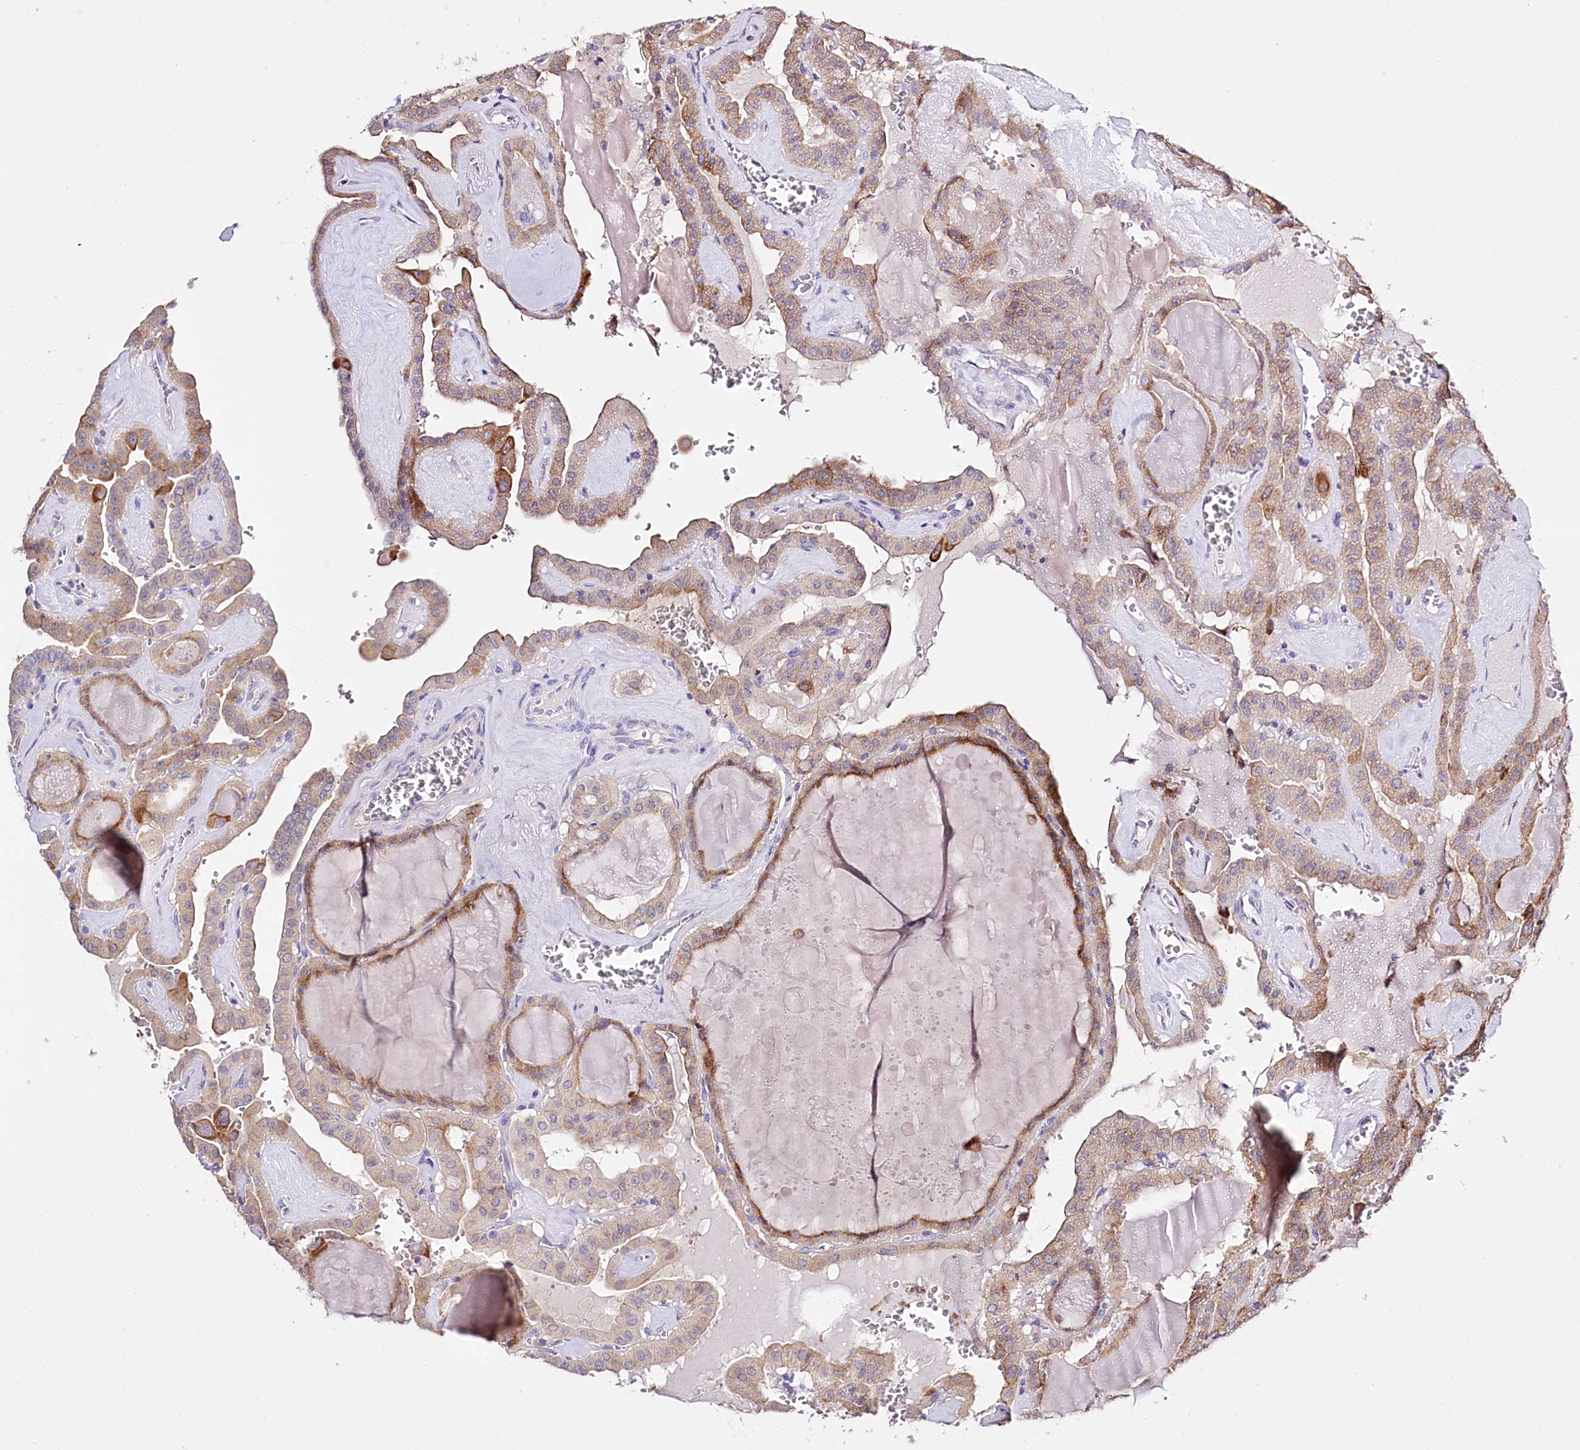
{"staining": {"intensity": "moderate", "quantity": ">75%", "location": "cytoplasmic/membranous"}, "tissue": "thyroid cancer", "cell_type": "Tumor cells", "image_type": "cancer", "snomed": [{"axis": "morphology", "description": "Papillary adenocarcinoma, NOS"}, {"axis": "topography", "description": "Thyroid gland"}], "caption": "High-magnification brightfield microscopy of thyroid papillary adenocarcinoma stained with DAB (3,3'-diaminobenzidine) (brown) and counterstained with hematoxylin (blue). tumor cells exhibit moderate cytoplasmic/membranous expression is appreciated in approximately>75% of cells. (Stains: DAB in brown, nuclei in blue, Microscopy: brightfield microscopy at high magnification).", "gene": "PTER", "patient": {"sex": "male", "age": 52}}